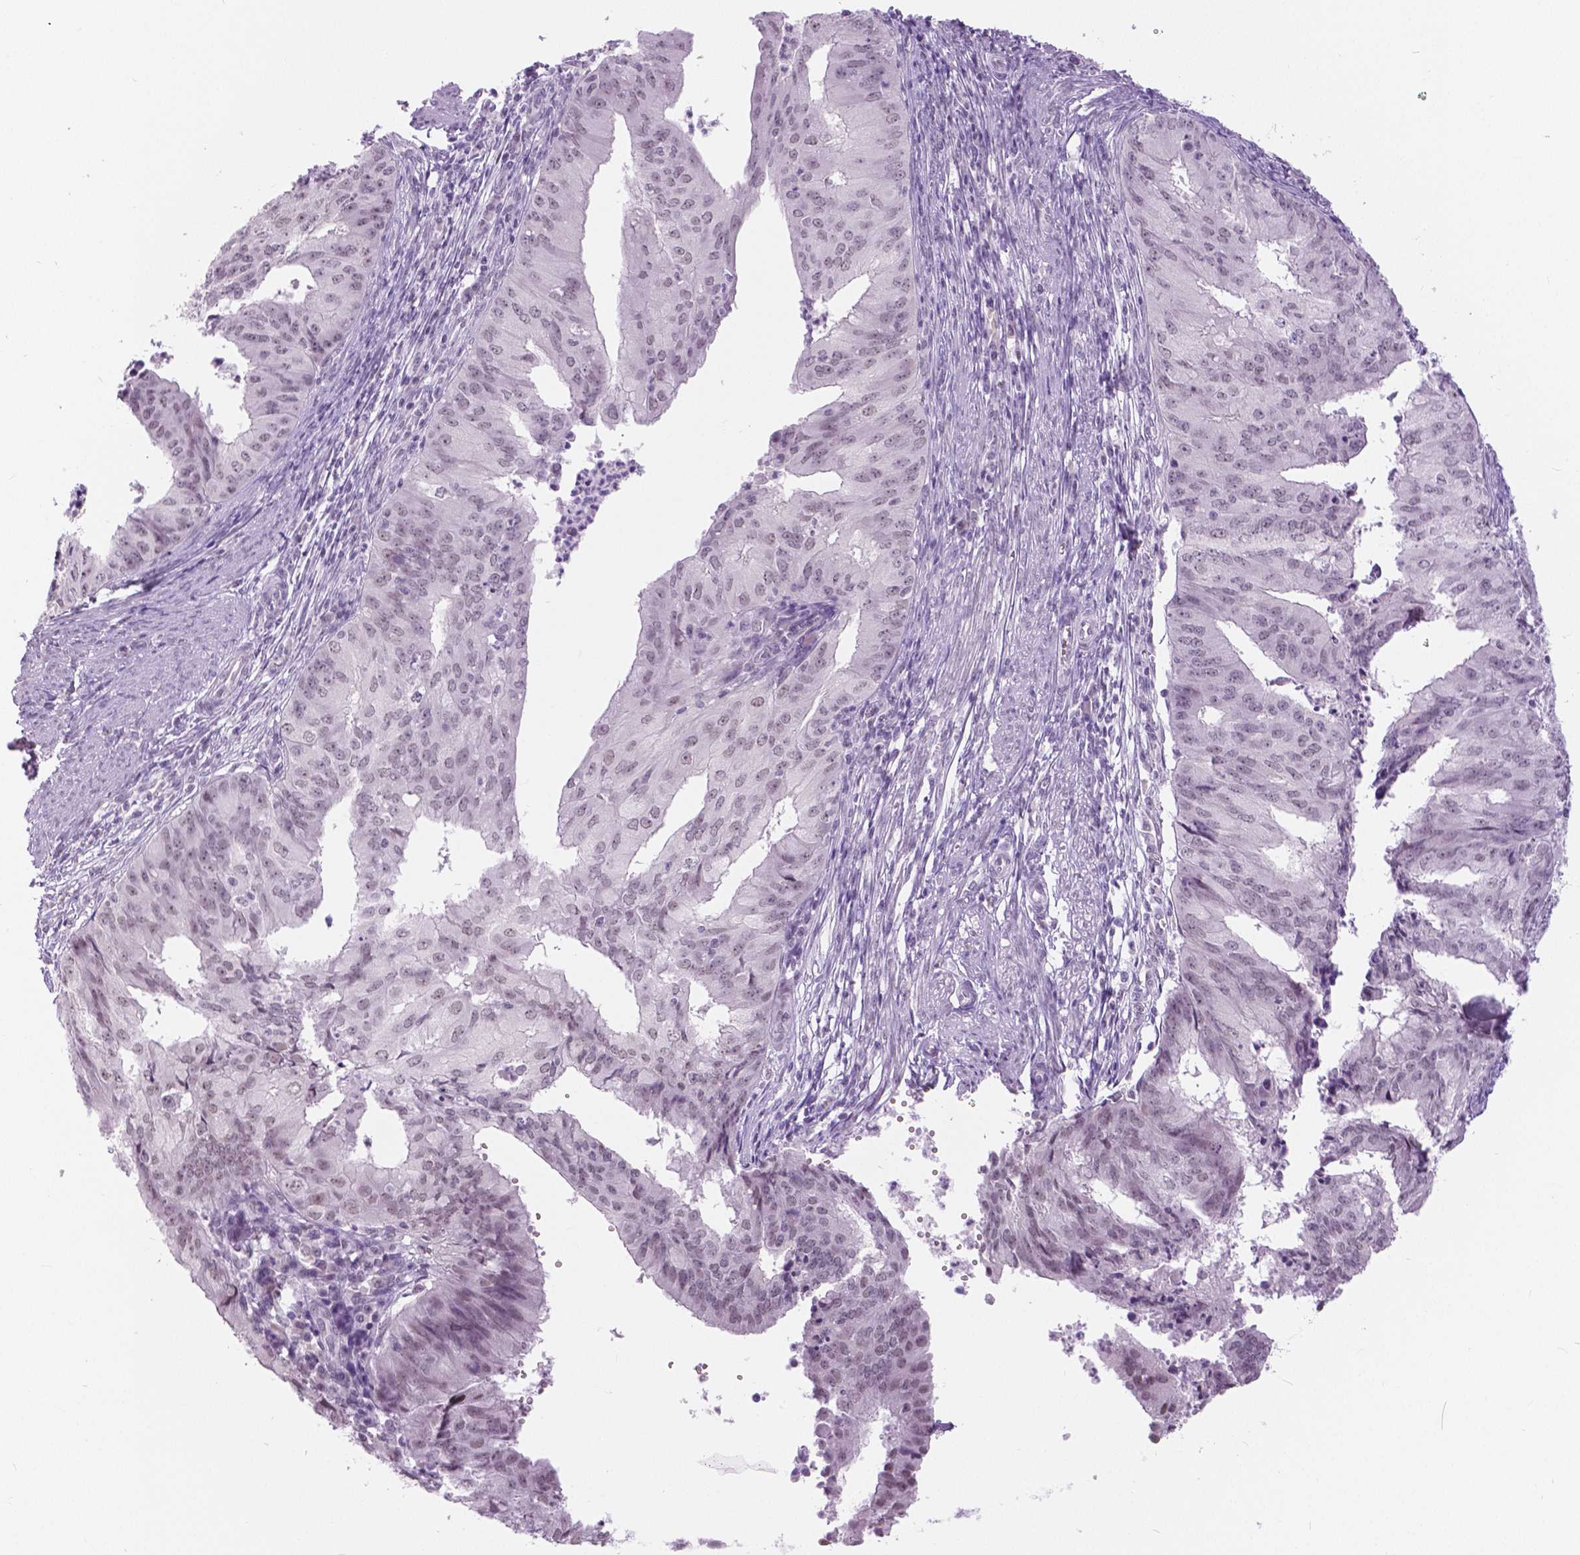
{"staining": {"intensity": "weak", "quantity": "<25%", "location": "nuclear"}, "tissue": "endometrial cancer", "cell_type": "Tumor cells", "image_type": "cancer", "snomed": [{"axis": "morphology", "description": "Adenocarcinoma, NOS"}, {"axis": "topography", "description": "Endometrium"}], "caption": "DAB immunohistochemical staining of human endometrial cancer (adenocarcinoma) exhibits no significant staining in tumor cells. The staining is performed using DAB (3,3'-diaminobenzidine) brown chromogen with nuclei counter-stained in using hematoxylin.", "gene": "MYOM1", "patient": {"sex": "female", "age": 50}}